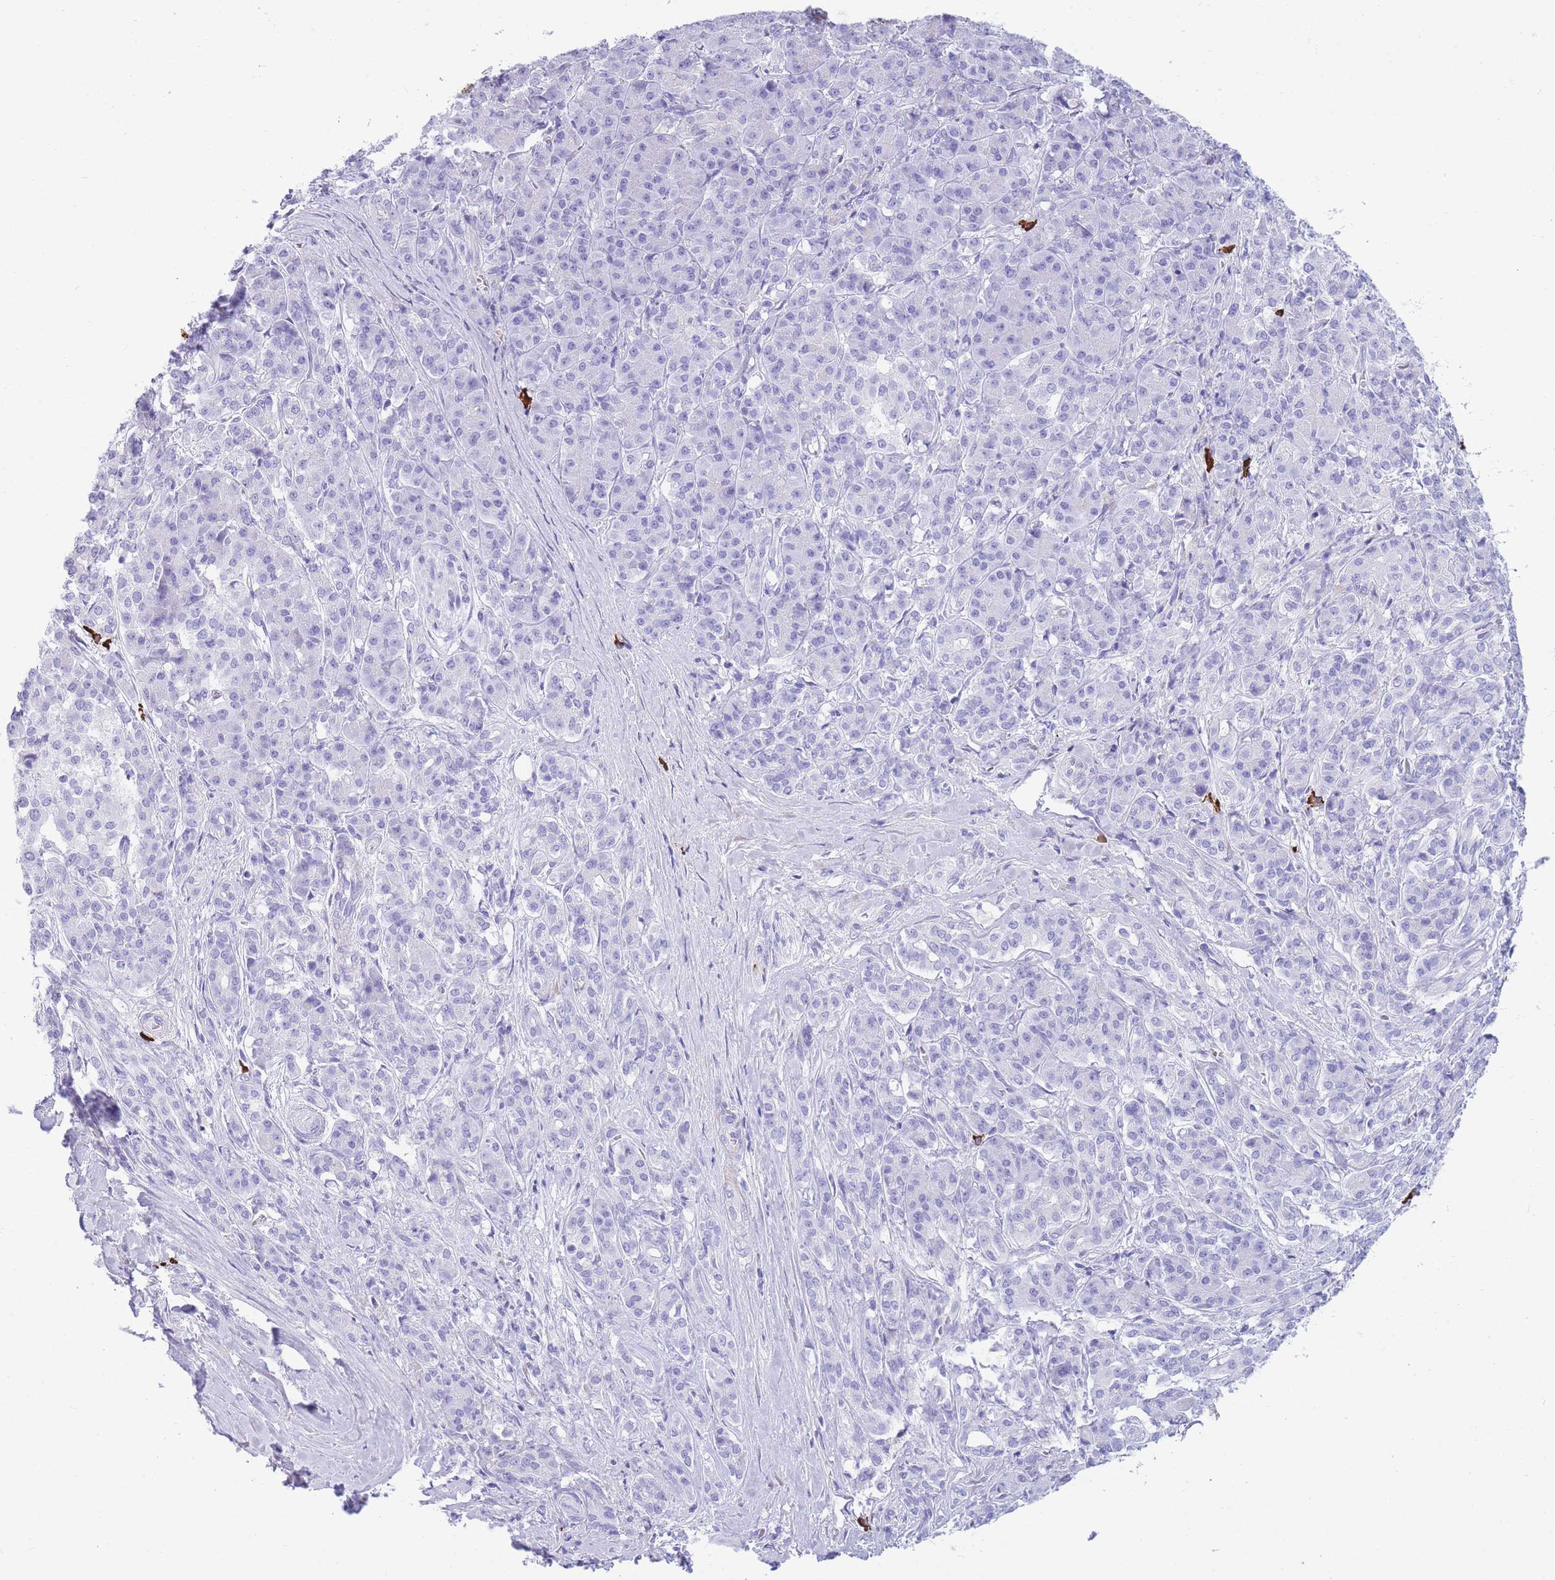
{"staining": {"intensity": "negative", "quantity": "none", "location": "none"}, "tissue": "pancreatic cancer", "cell_type": "Tumor cells", "image_type": "cancer", "snomed": [{"axis": "morphology", "description": "Adenocarcinoma, NOS"}, {"axis": "topography", "description": "Pancreas"}], "caption": "Pancreatic adenocarcinoma was stained to show a protein in brown. There is no significant staining in tumor cells. (Immunohistochemistry (ihc), brightfield microscopy, high magnification).", "gene": "ZFP62", "patient": {"sex": "male", "age": 57}}